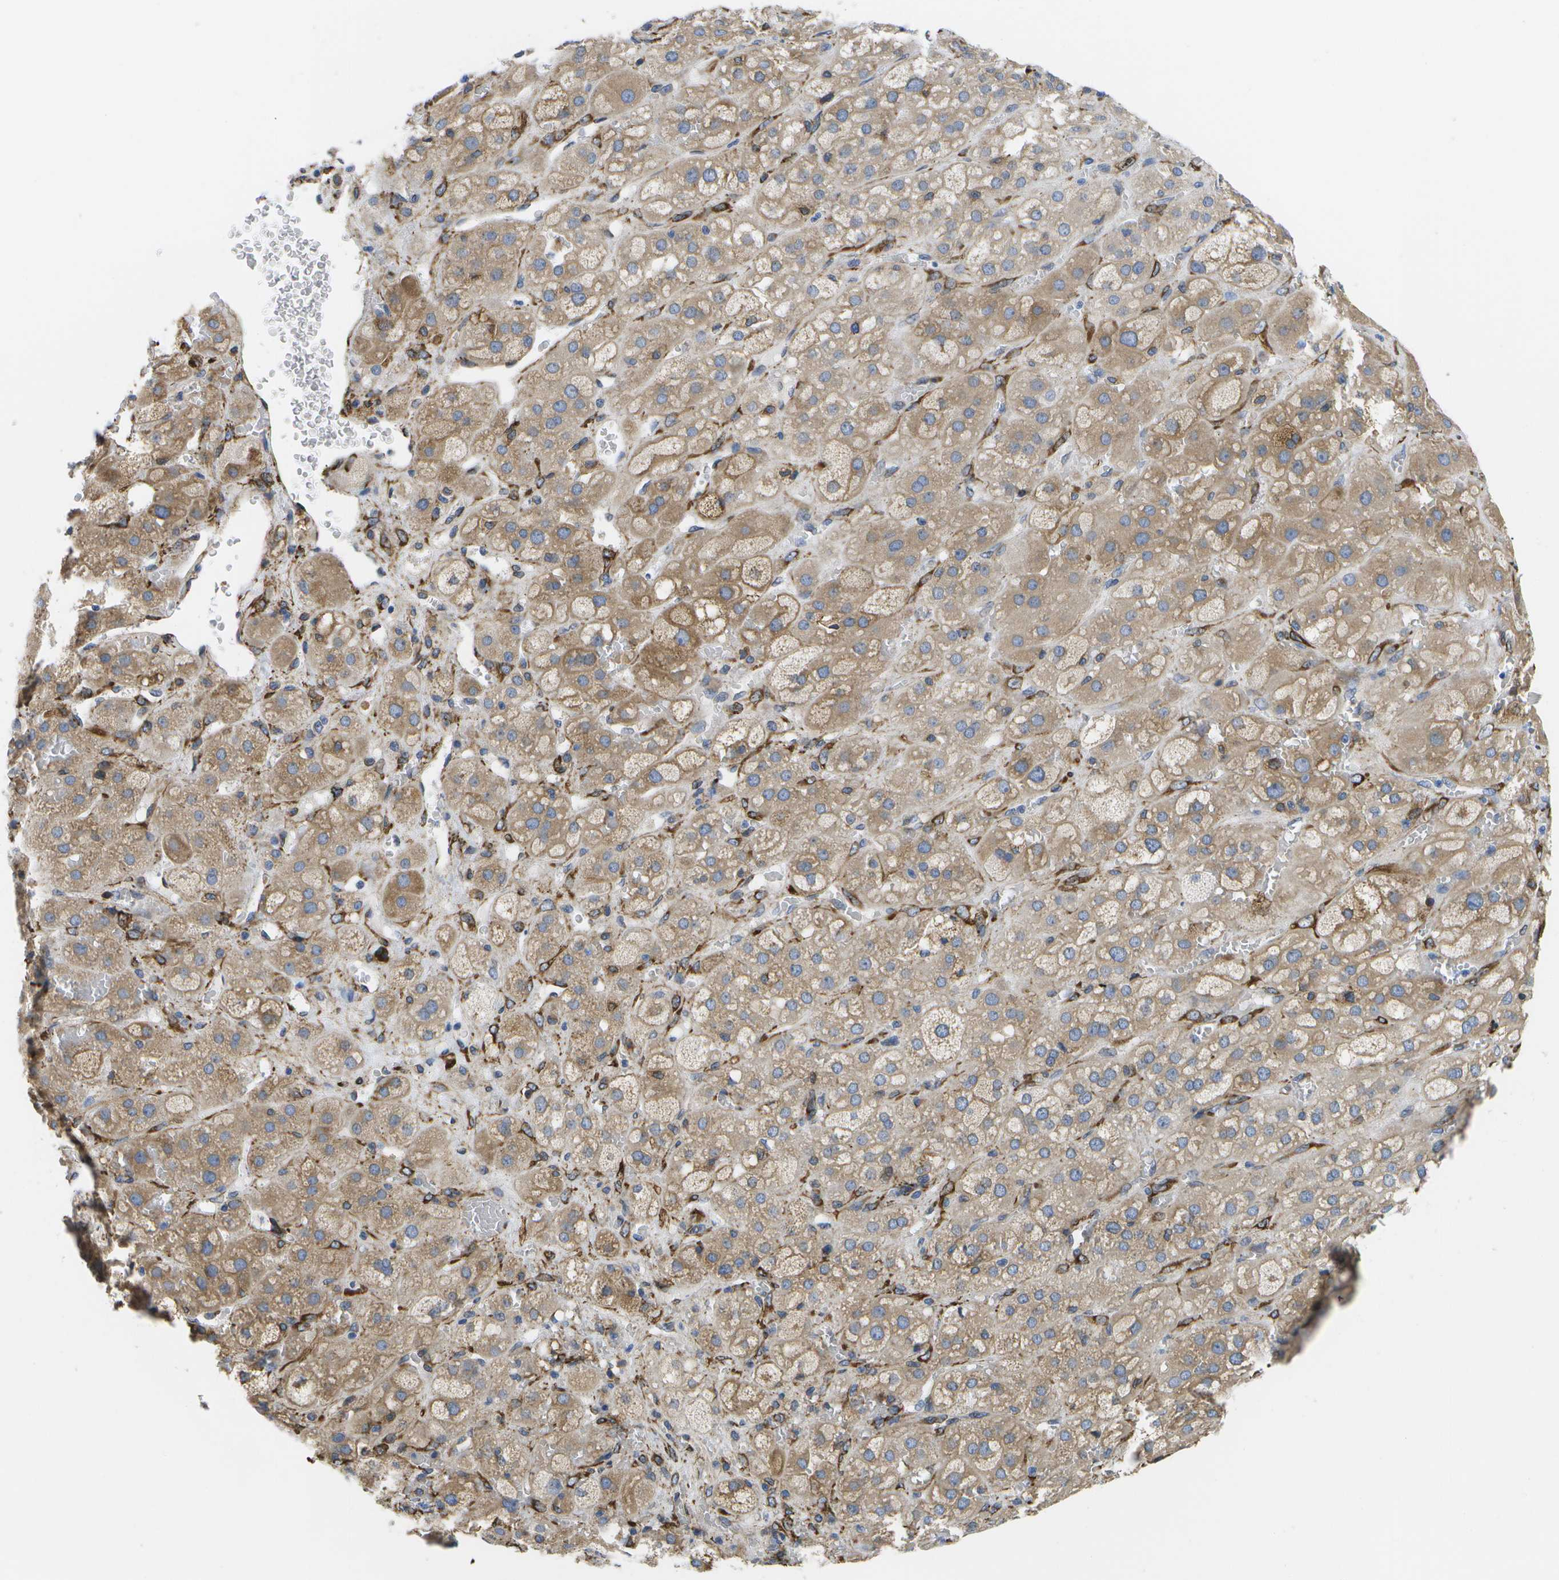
{"staining": {"intensity": "moderate", "quantity": ">75%", "location": "cytoplasmic/membranous"}, "tissue": "adrenal gland", "cell_type": "Glandular cells", "image_type": "normal", "snomed": [{"axis": "morphology", "description": "Normal tissue, NOS"}, {"axis": "topography", "description": "Adrenal gland"}], "caption": "A brown stain highlights moderate cytoplasmic/membranous expression of a protein in glandular cells of normal adrenal gland. The staining was performed using DAB, with brown indicating positive protein expression. Nuclei are stained blue with hematoxylin.", "gene": "ZDHHC17", "patient": {"sex": "female", "age": 47}}